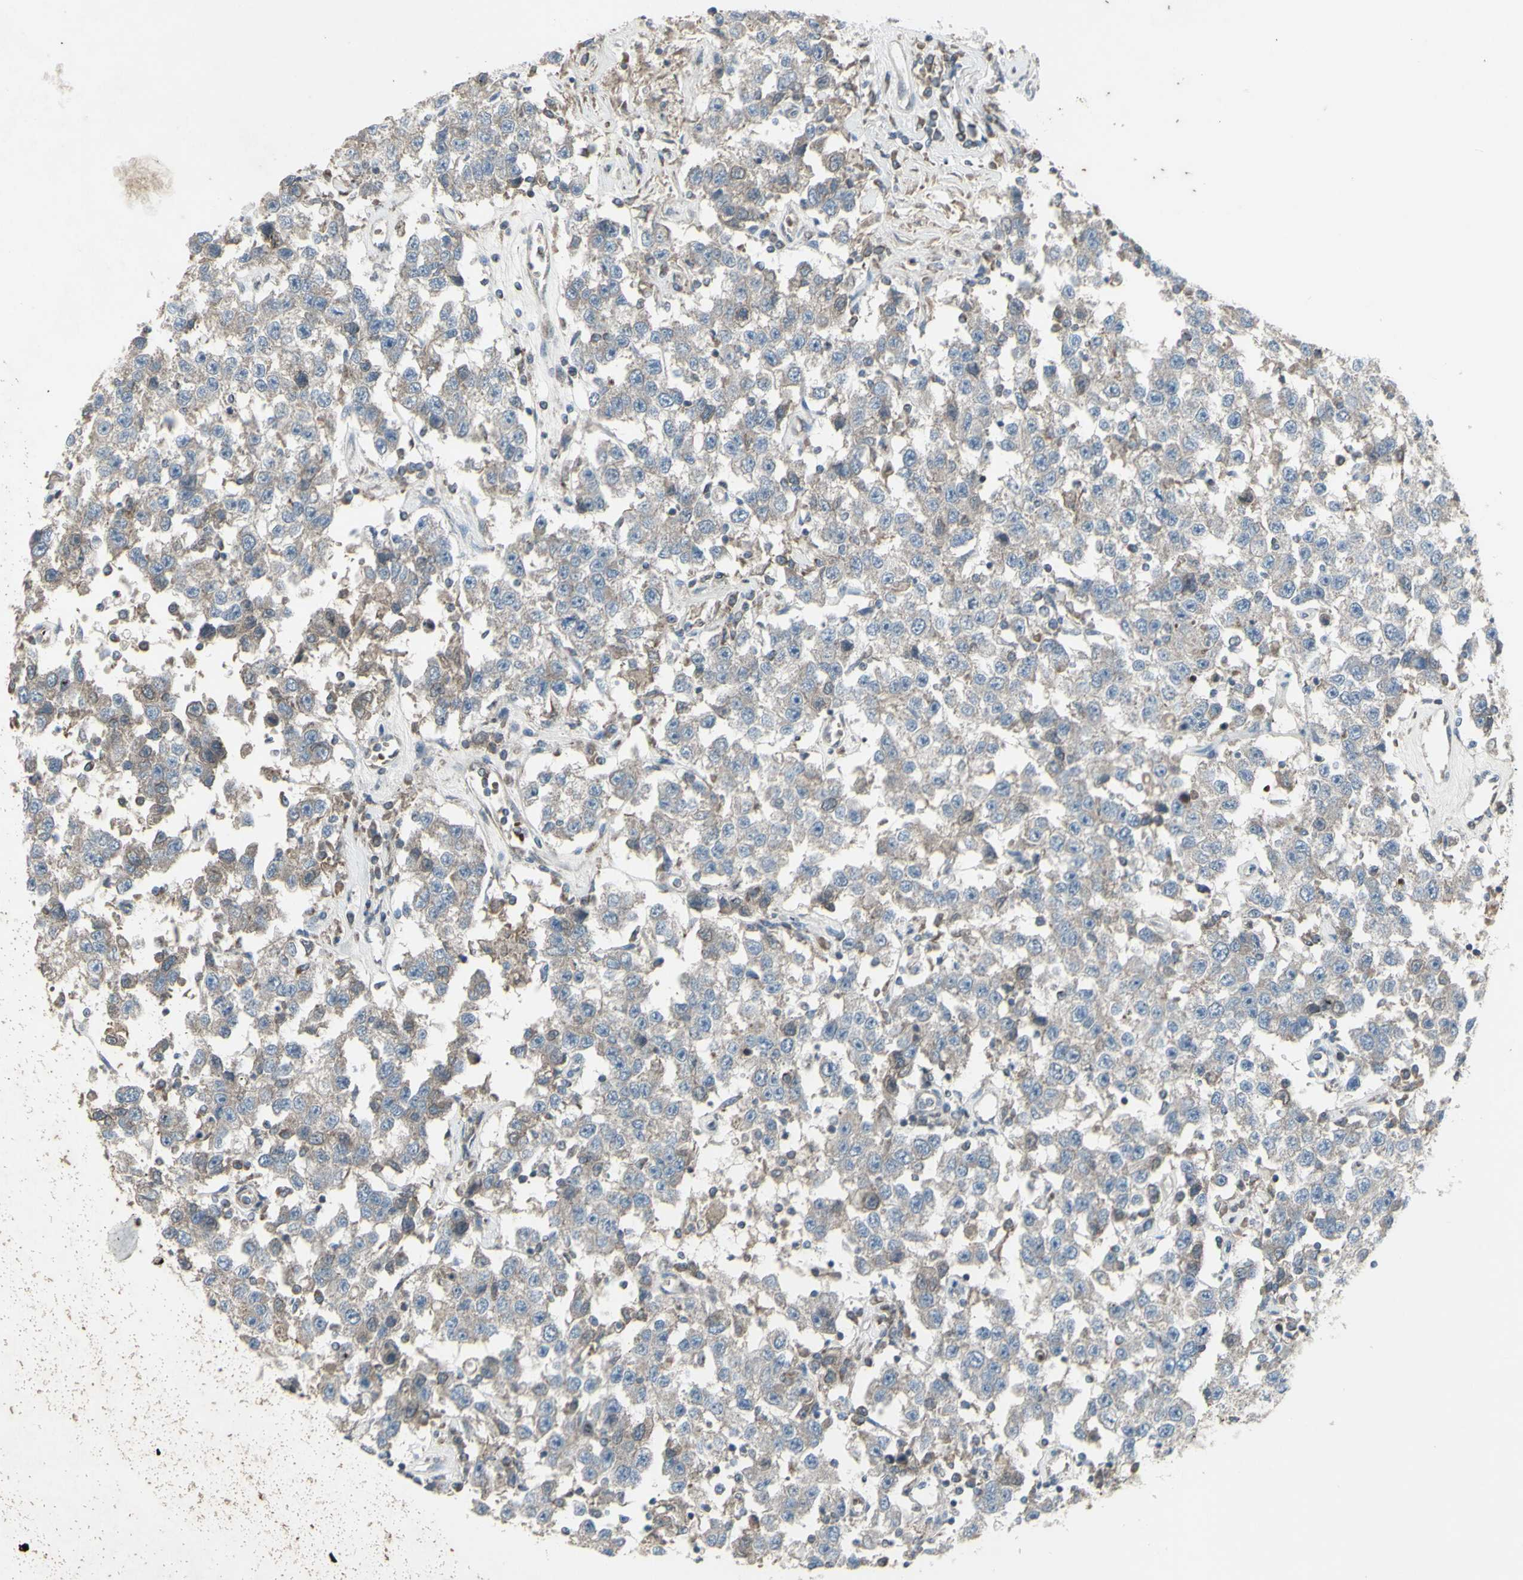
{"staining": {"intensity": "weak", "quantity": ">75%", "location": "cytoplasmic/membranous"}, "tissue": "testis cancer", "cell_type": "Tumor cells", "image_type": "cancer", "snomed": [{"axis": "morphology", "description": "Seminoma, NOS"}, {"axis": "topography", "description": "Testis"}], "caption": "Testis seminoma stained for a protein (brown) exhibits weak cytoplasmic/membranous positive staining in about >75% of tumor cells.", "gene": "SHC1", "patient": {"sex": "male", "age": 41}}